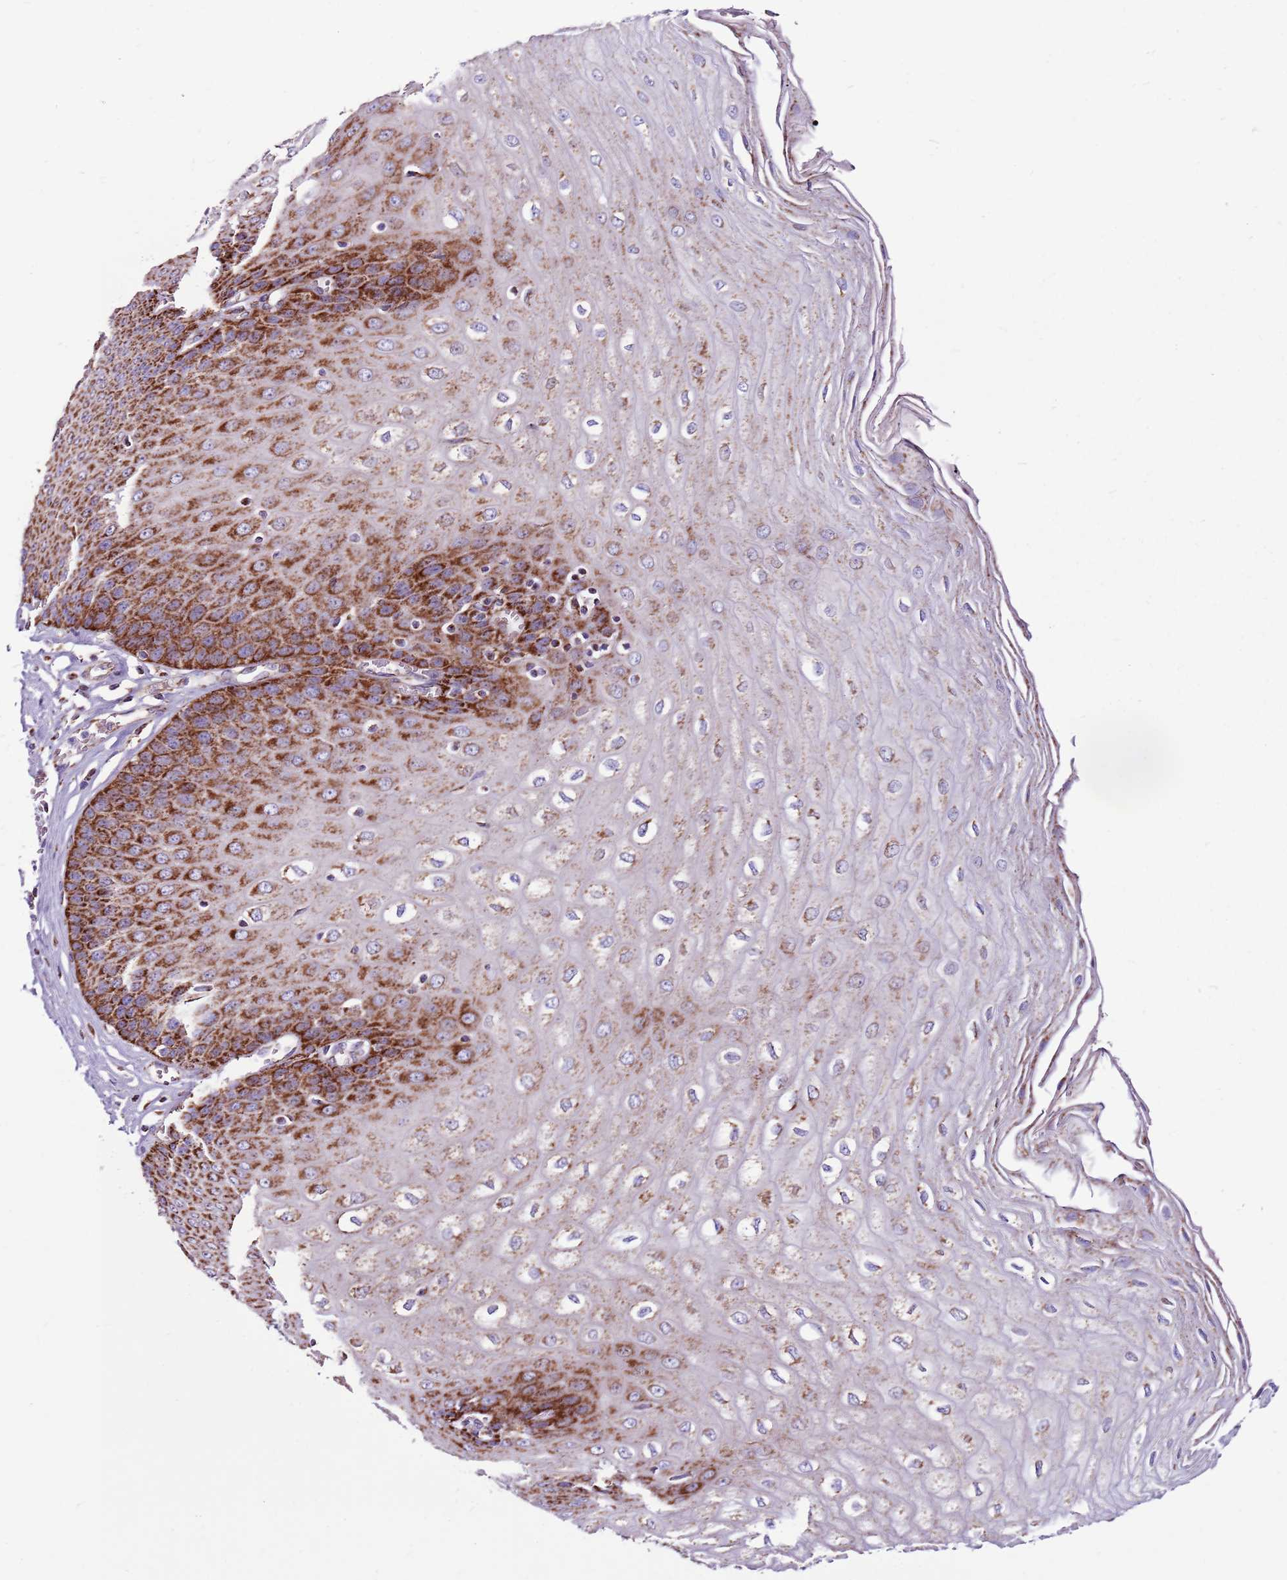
{"staining": {"intensity": "strong", "quantity": "25%-75%", "location": "cytoplasmic/membranous"}, "tissue": "esophagus", "cell_type": "Squamous epithelial cells", "image_type": "normal", "snomed": [{"axis": "morphology", "description": "Normal tissue, NOS"}, {"axis": "topography", "description": "Esophagus"}], "caption": "Immunohistochemical staining of normal human esophagus demonstrates strong cytoplasmic/membranous protein staining in about 25%-75% of squamous epithelial cells.", "gene": "HECTD4", "patient": {"sex": "male", "age": 60}}